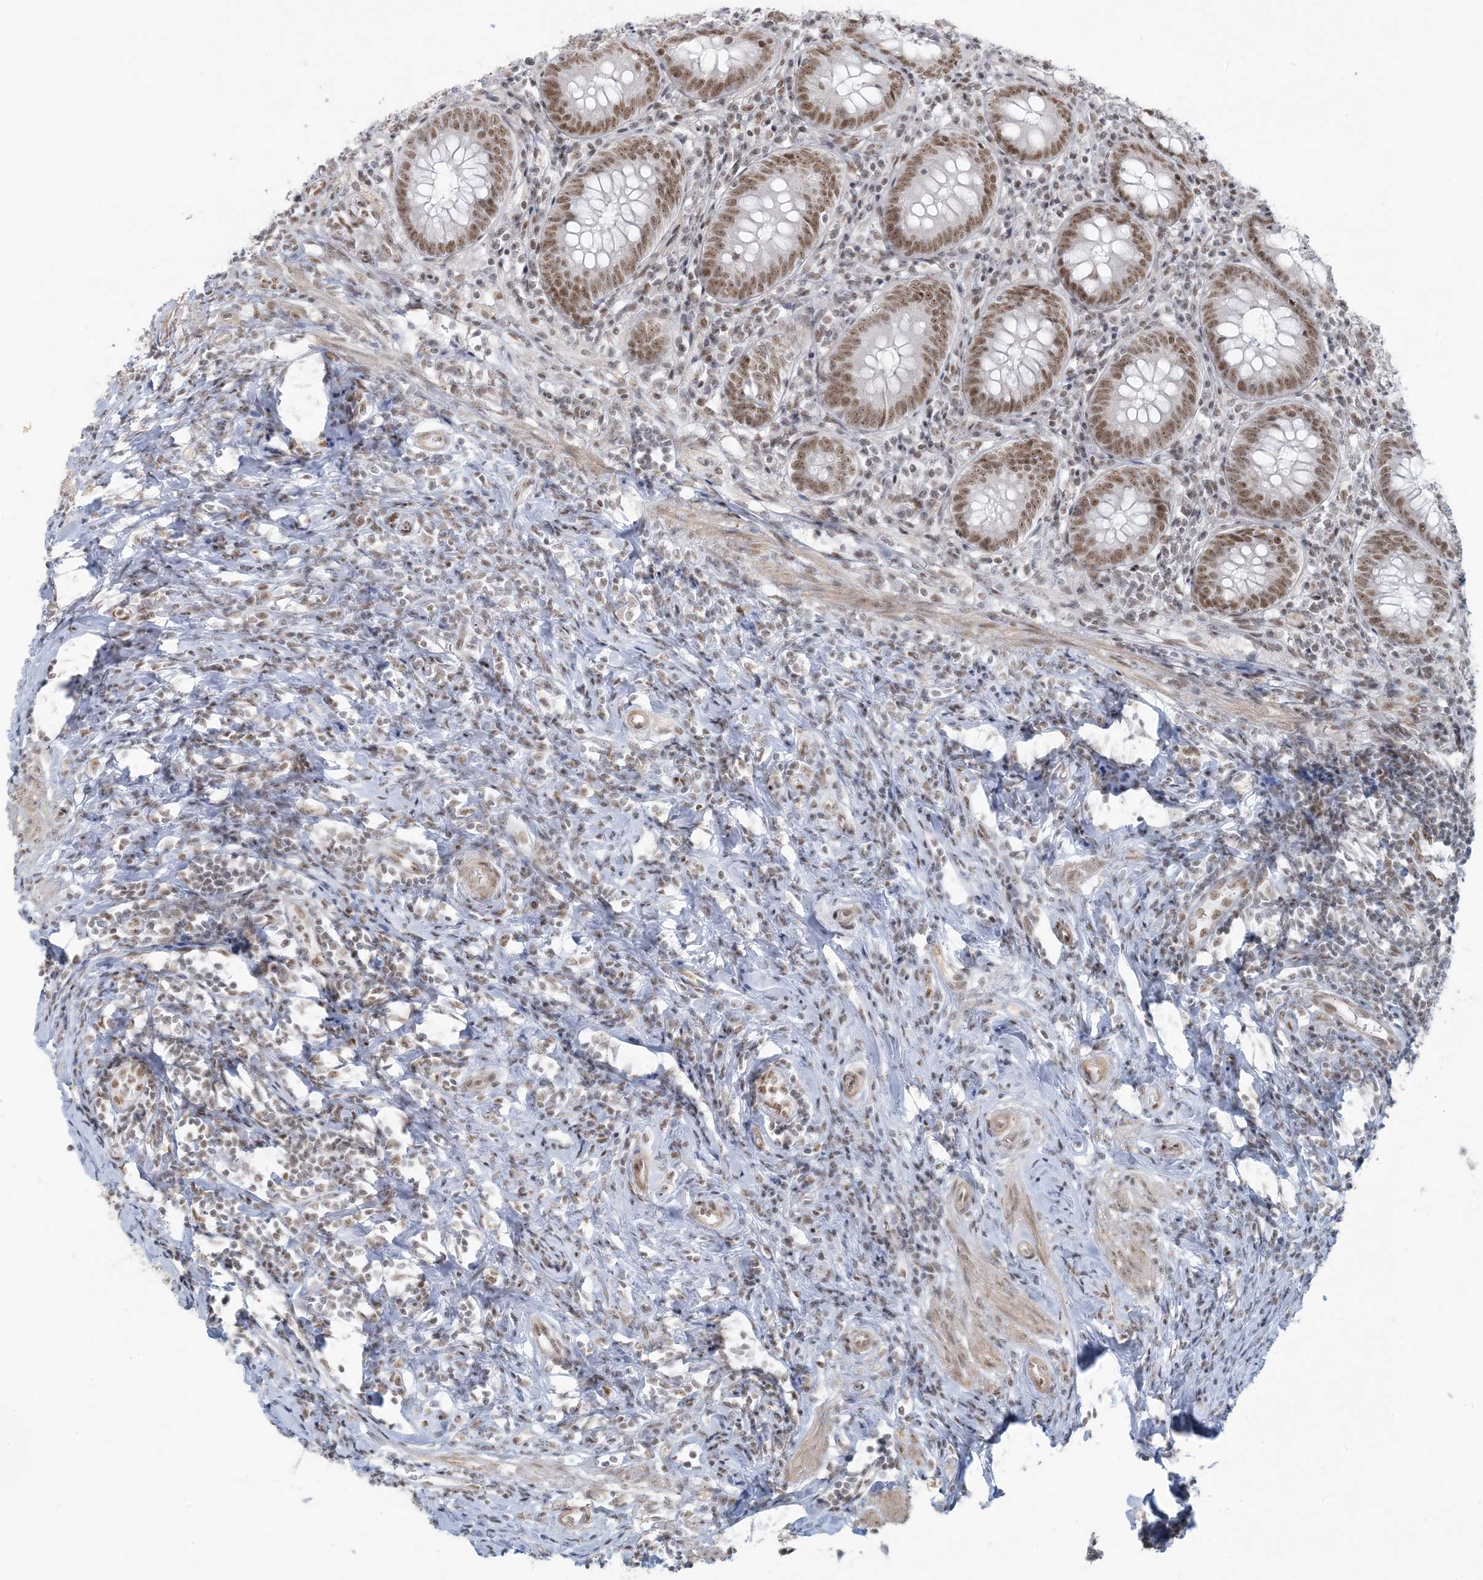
{"staining": {"intensity": "moderate", "quantity": ">75%", "location": "nuclear"}, "tissue": "appendix", "cell_type": "Glandular cells", "image_type": "normal", "snomed": [{"axis": "morphology", "description": "Normal tissue, NOS"}, {"axis": "topography", "description": "Appendix"}], "caption": "Human appendix stained for a protein (brown) exhibits moderate nuclear positive expression in about >75% of glandular cells.", "gene": "ZNF787", "patient": {"sex": "female", "age": 54}}